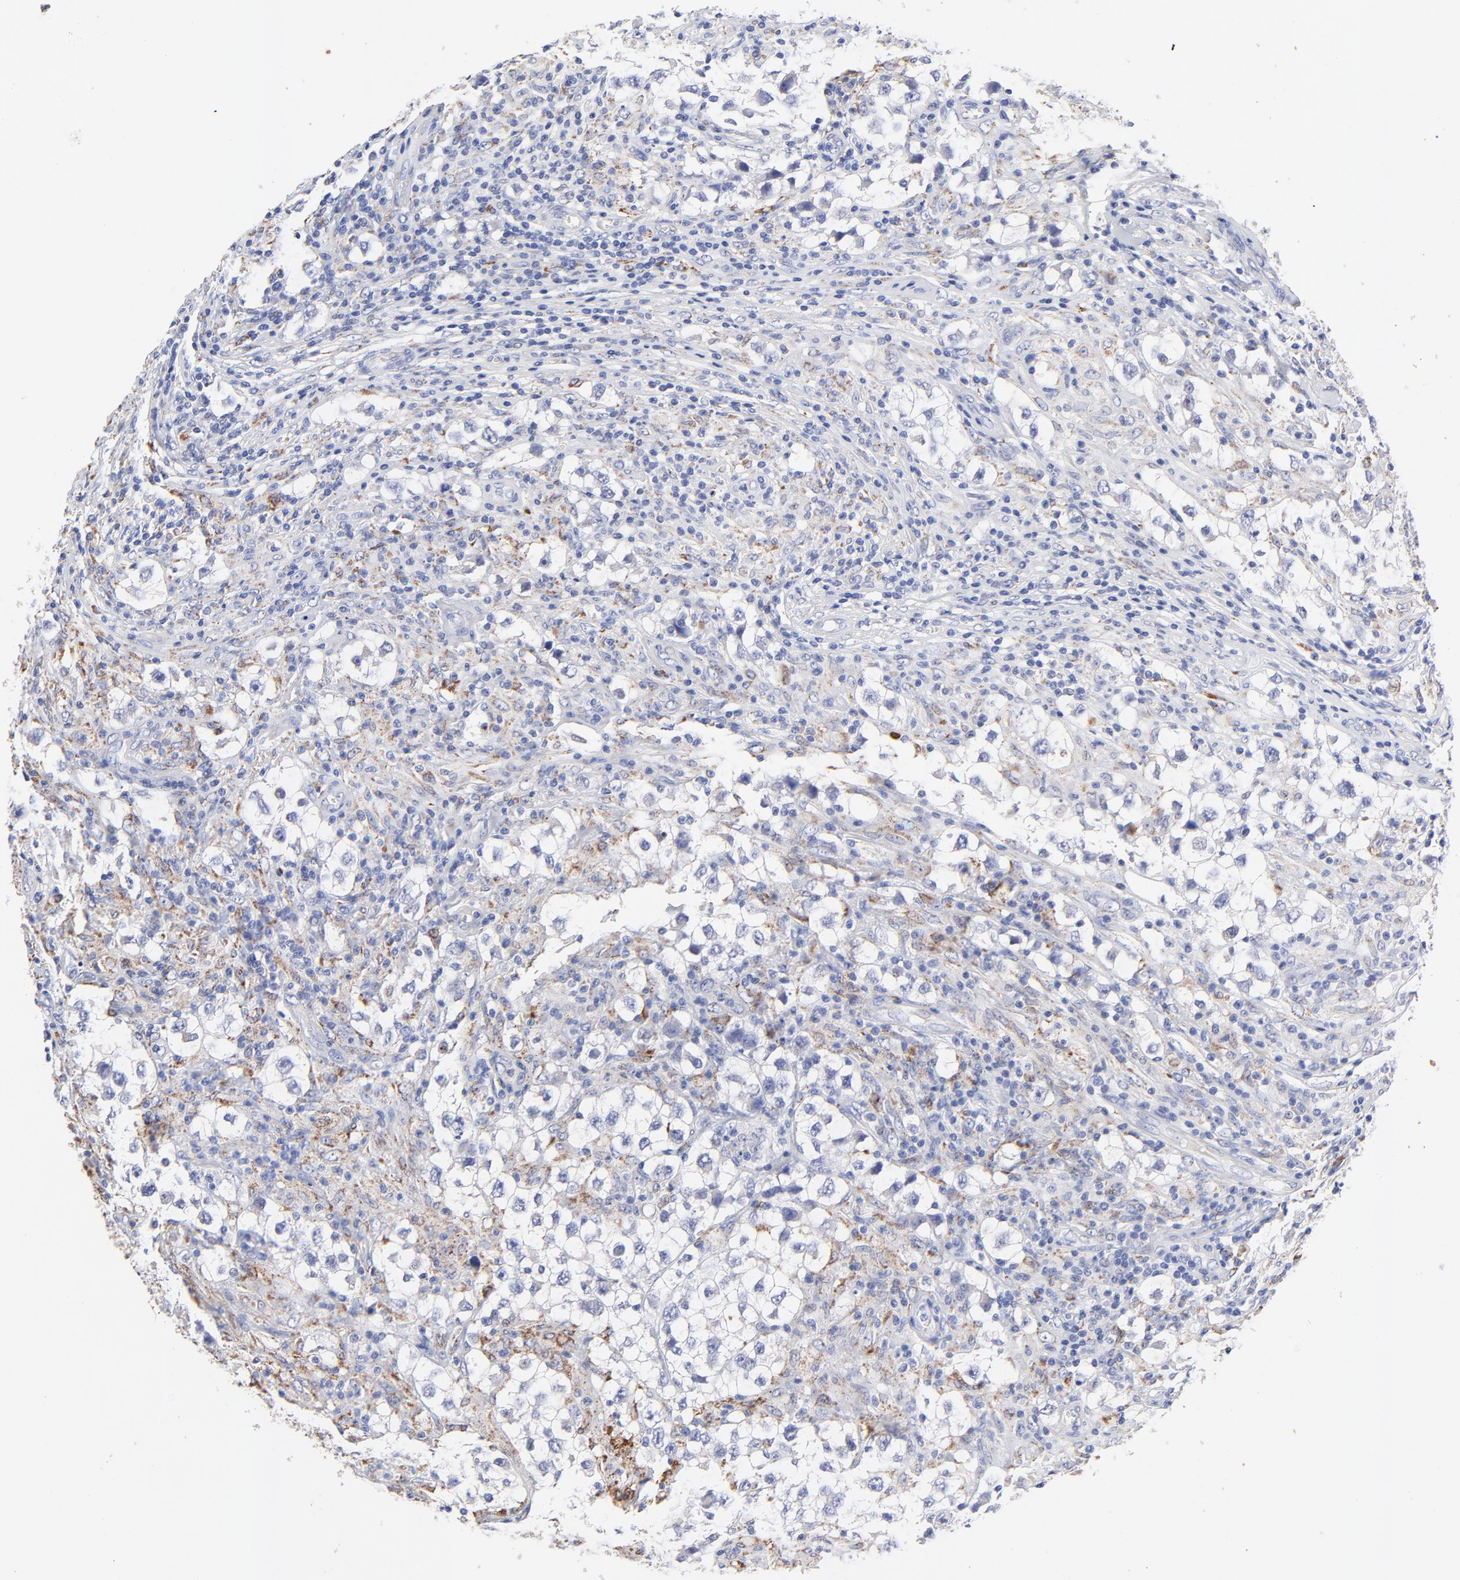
{"staining": {"intensity": "moderate", "quantity": "<25%", "location": "cytoplasmic/membranous"}, "tissue": "testis cancer", "cell_type": "Tumor cells", "image_type": "cancer", "snomed": [{"axis": "morphology", "description": "Seminoma, NOS"}, {"axis": "topography", "description": "Testis"}], "caption": "IHC (DAB (3,3'-diaminobenzidine)) staining of human testis seminoma reveals moderate cytoplasmic/membranous protein staining in approximately <25% of tumor cells.", "gene": "FBXO10", "patient": {"sex": "male", "age": 32}}